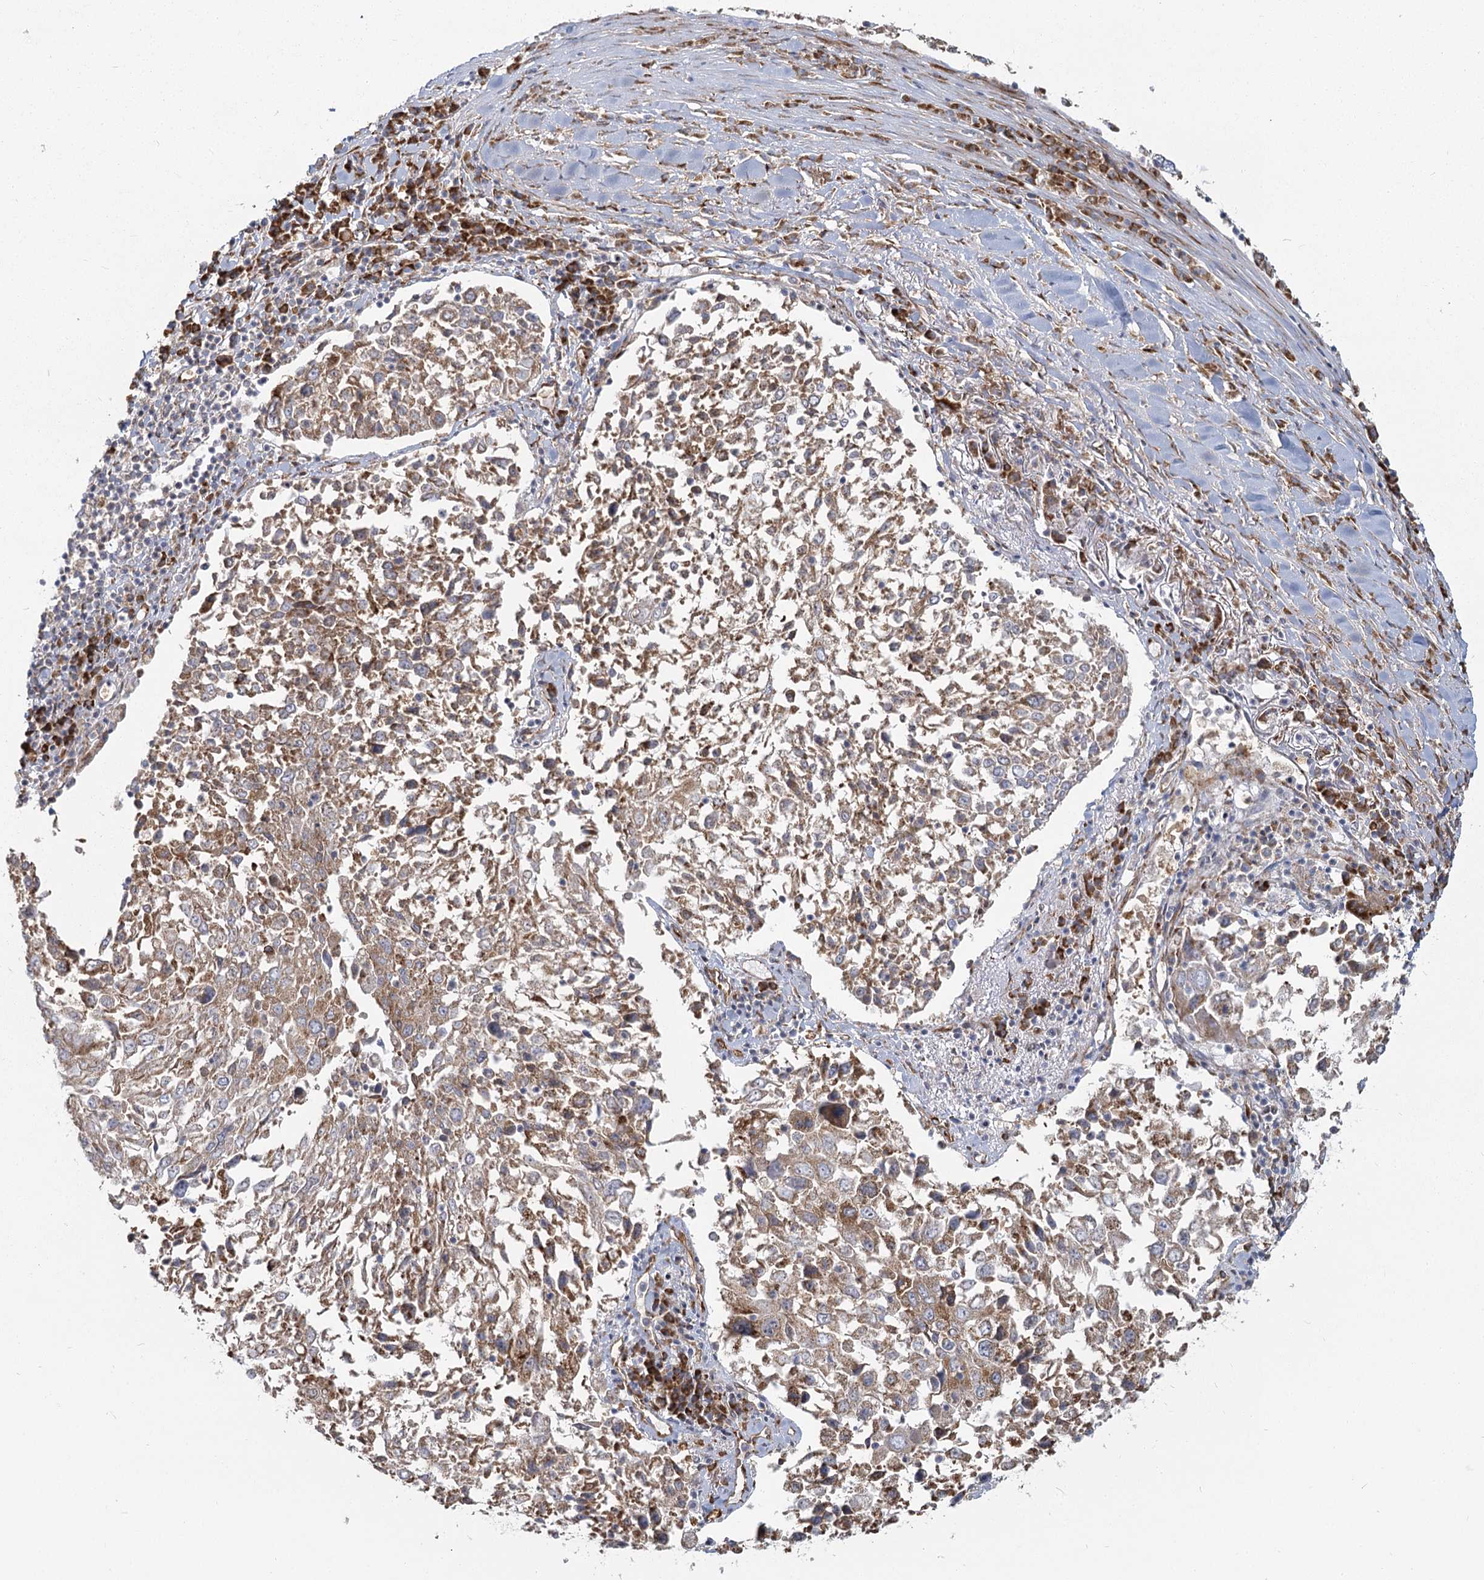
{"staining": {"intensity": "moderate", "quantity": ">75%", "location": "cytoplasmic/membranous"}, "tissue": "lung cancer", "cell_type": "Tumor cells", "image_type": "cancer", "snomed": [{"axis": "morphology", "description": "Squamous cell carcinoma, NOS"}, {"axis": "topography", "description": "Lung"}], "caption": "Immunohistochemistry staining of lung cancer (squamous cell carcinoma), which displays medium levels of moderate cytoplasmic/membranous staining in about >75% of tumor cells indicating moderate cytoplasmic/membranous protein expression. The staining was performed using DAB (3,3'-diaminobenzidine) (brown) for protein detection and nuclei were counterstained in hematoxylin (blue).", "gene": "HARS2", "patient": {"sex": "male", "age": 65}}